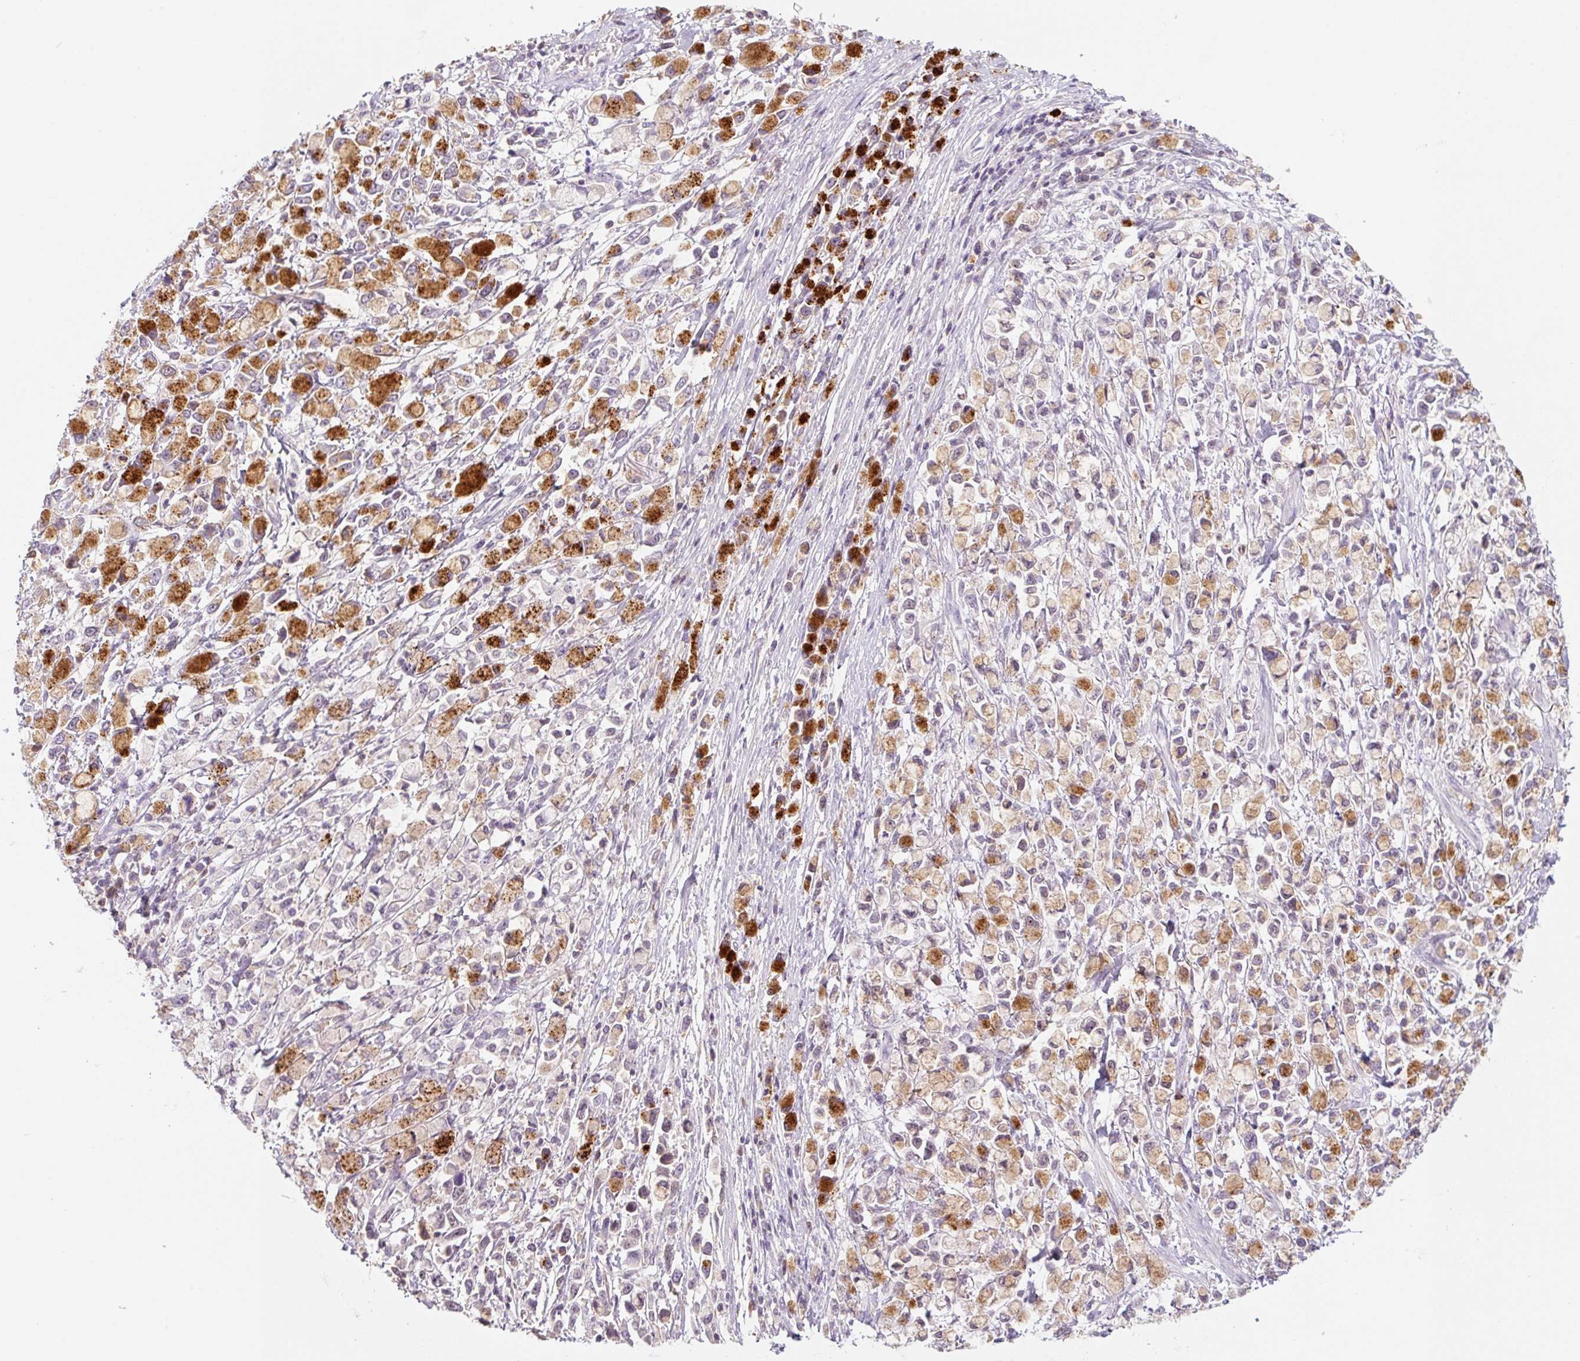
{"staining": {"intensity": "weak", "quantity": "25%-75%", "location": "cytoplasmic/membranous,nuclear"}, "tissue": "stomach cancer", "cell_type": "Tumor cells", "image_type": "cancer", "snomed": [{"axis": "morphology", "description": "Adenocarcinoma, NOS"}, {"axis": "topography", "description": "Stomach"}], "caption": "Brown immunohistochemical staining in adenocarcinoma (stomach) shows weak cytoplasmic/membranous and nuclear expression in approximately 25%-75% of tumor cells. The protein is stained brown, and the nuclei are stained in blue (DAB (3,3'-diaminobenzidine) IHC with brightfield microscopy, high magnification).", "gene": "MIA2", "patient": {"sex": "female", "age": 81}}